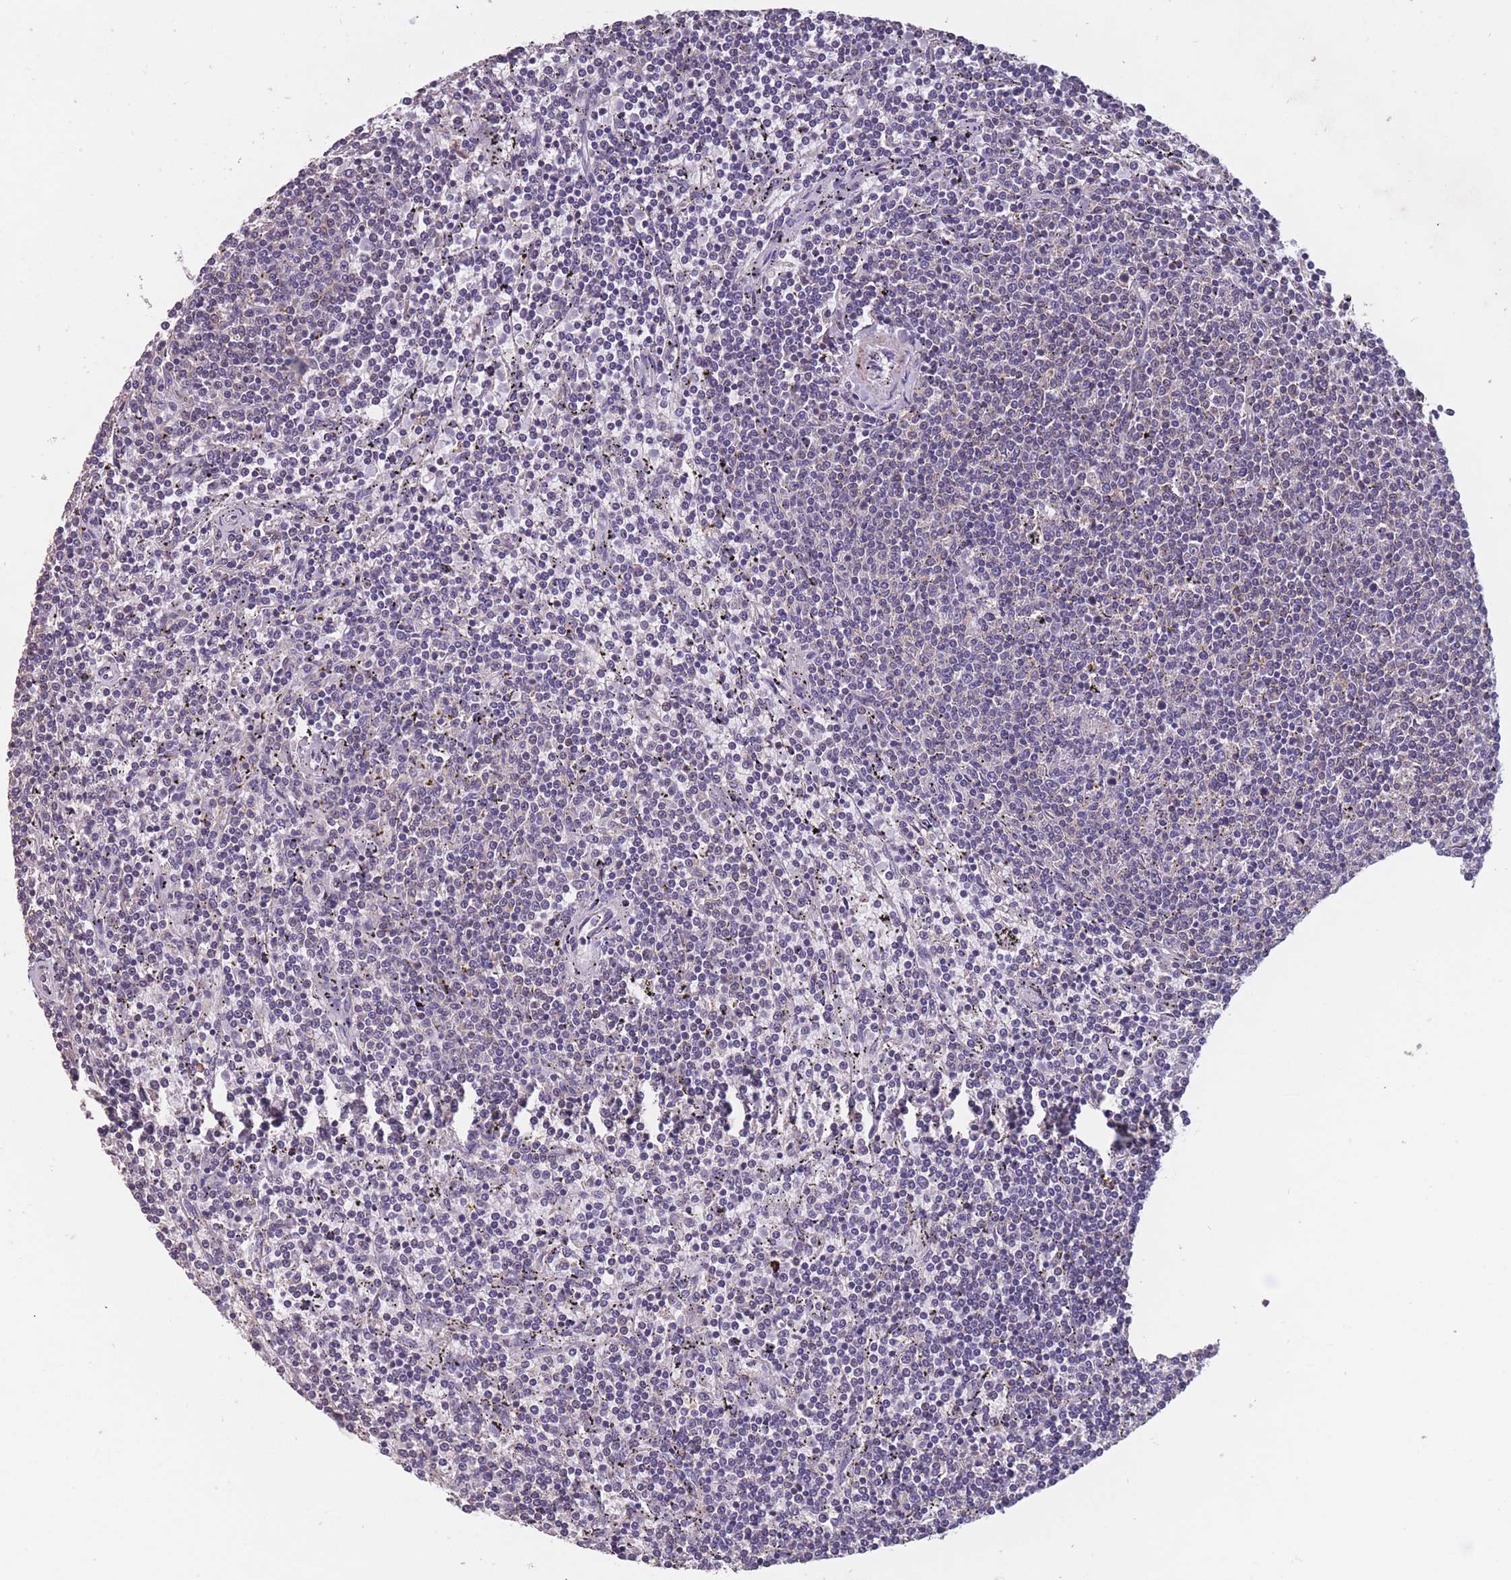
{"staining": {"intensity": "negative", "quantity": "none", "location": "none"}, "tissue": "lymphoma", "cell_type": "Tumor cells", "image_type": "cancer", "snomed": [{"axis": "morphology", "description": "Malignant lymphoma, non-Hodgkin's type, Low grade"}, {"axis": "topography", "description": "Spleen"}], "caption": "The IHC image has no significant positivity in tumor cells of lymphoma tissue. (Stains: DAB (3,3'-diaminobenzidine) immunohistochemistry with hematoxylin counter stain, Microscopy: brightfield microscopy at high magnification).", "gene": "TOMM40L", "patient": {"sex": "female", "age": 50}}